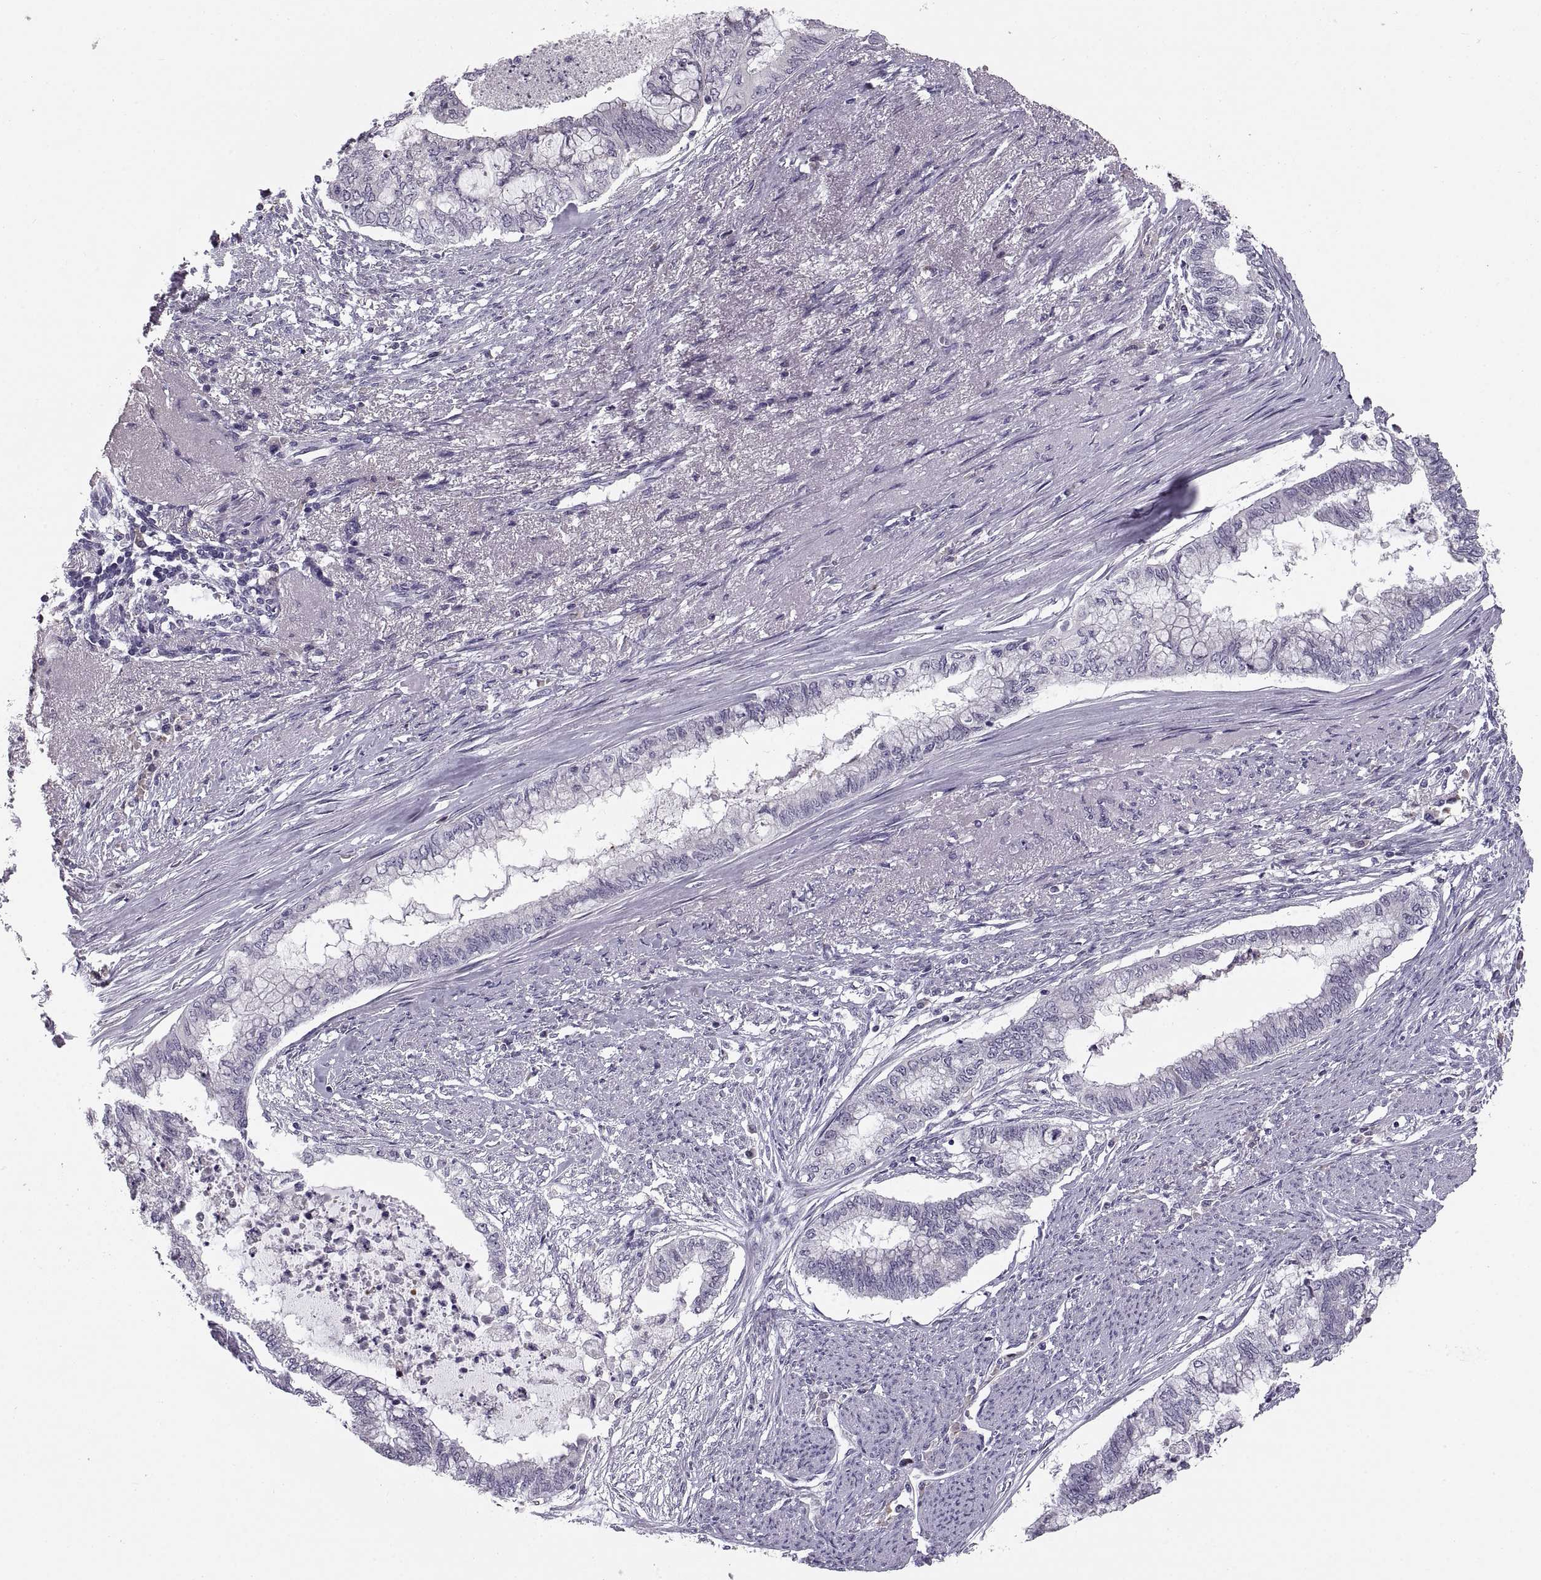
{"staining": {"intensity": "negative", "quantity": "none", "location": "none"}, "tissue": "endometrial cancer", "cell_type": "Tumor cells", "image_type": "cancer", "snomed": [{"axis": "morphology", "description": "Adenocarcinoma, NOS"}, {"axis": "topography", "description": "Endometrium"}], "caption": "Tumor cells are negative for brown protein staining in endometrial cancer (adenocarcinoma).", "gene": "MAGEB18", "patient": {"sex": "female", "age": 79}}